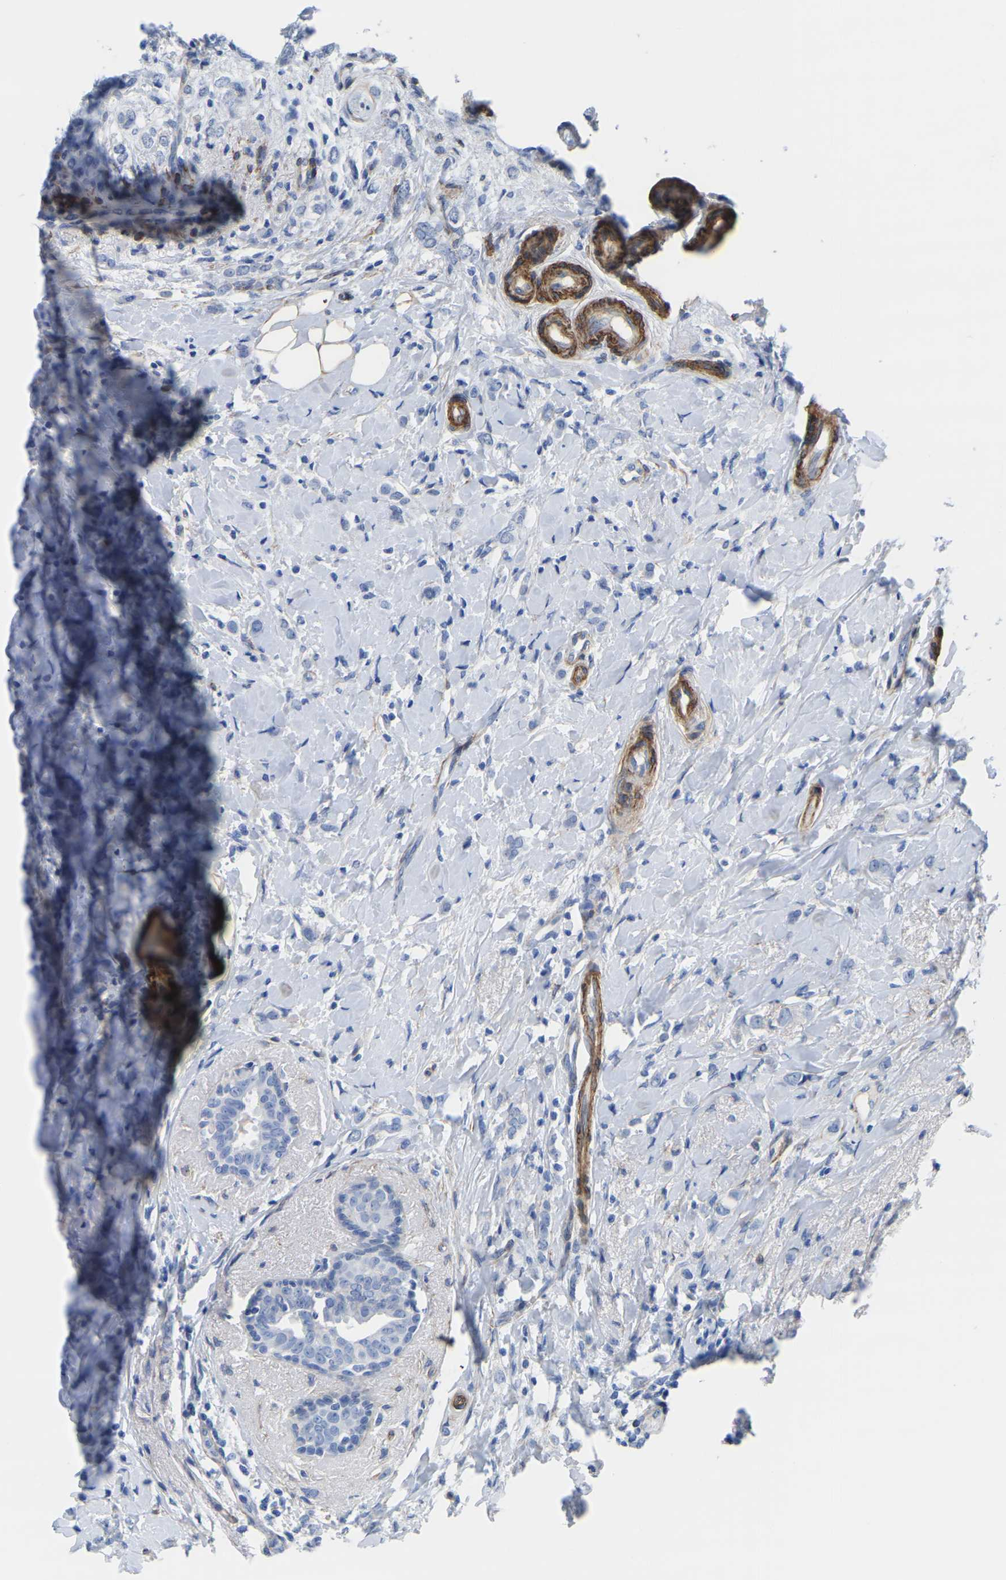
{"staining": {"intensity": "negative", "quantity": "none", "location": "none"}, "tissue": "breast cancer", "cell_type": "Tumor cells", "image_type": "cancer", "snomed": [{"axis": "morphology", "description": "Normal tissue, NOS"}, {"axis": "morphology", "description": "Lobular carcinoma"}, {"axis": "topography", "description": "Breast"}], "caption": "Tumor cells show no significant protein staining in breast cancer (lobular carcinoma).", "gene": "SLC45A3", "patient": {"sex": "female", "age": 47}}